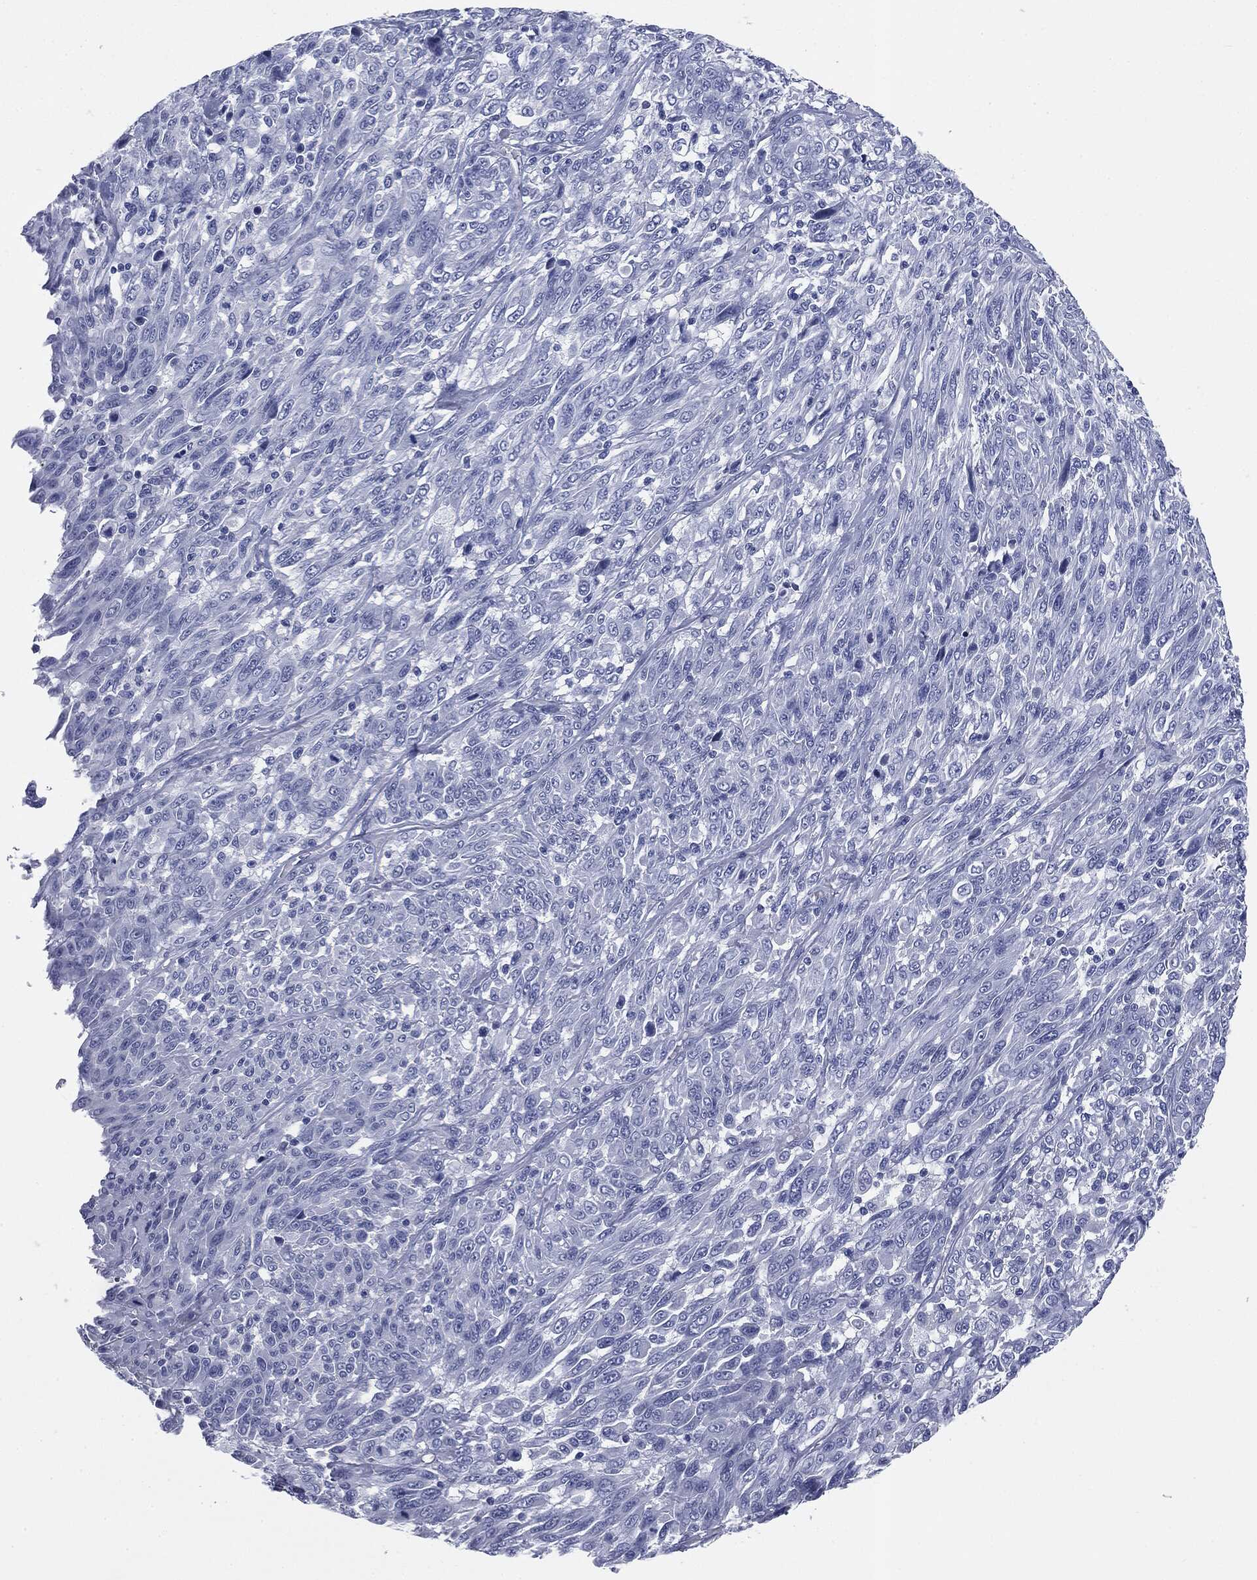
{"staining": {"intensity": "negative", "quantity": "none", "location": "none"}, "tissue": "melanoma", "cell_type": "Tumor cells", "image_type": "cancer", "snomed": [{"axis": "morphology", "description": "Malignant melanoma, NOS"}, {"axis": "topography", "description": "Skin"}], "caption": "An immunohistochemistry photomicrograph of melanoma is shown. There is no staining in tumor cells of melanoma.", "gene": "ATP2A1", "patient": {"sex": "female", "age": 91}}